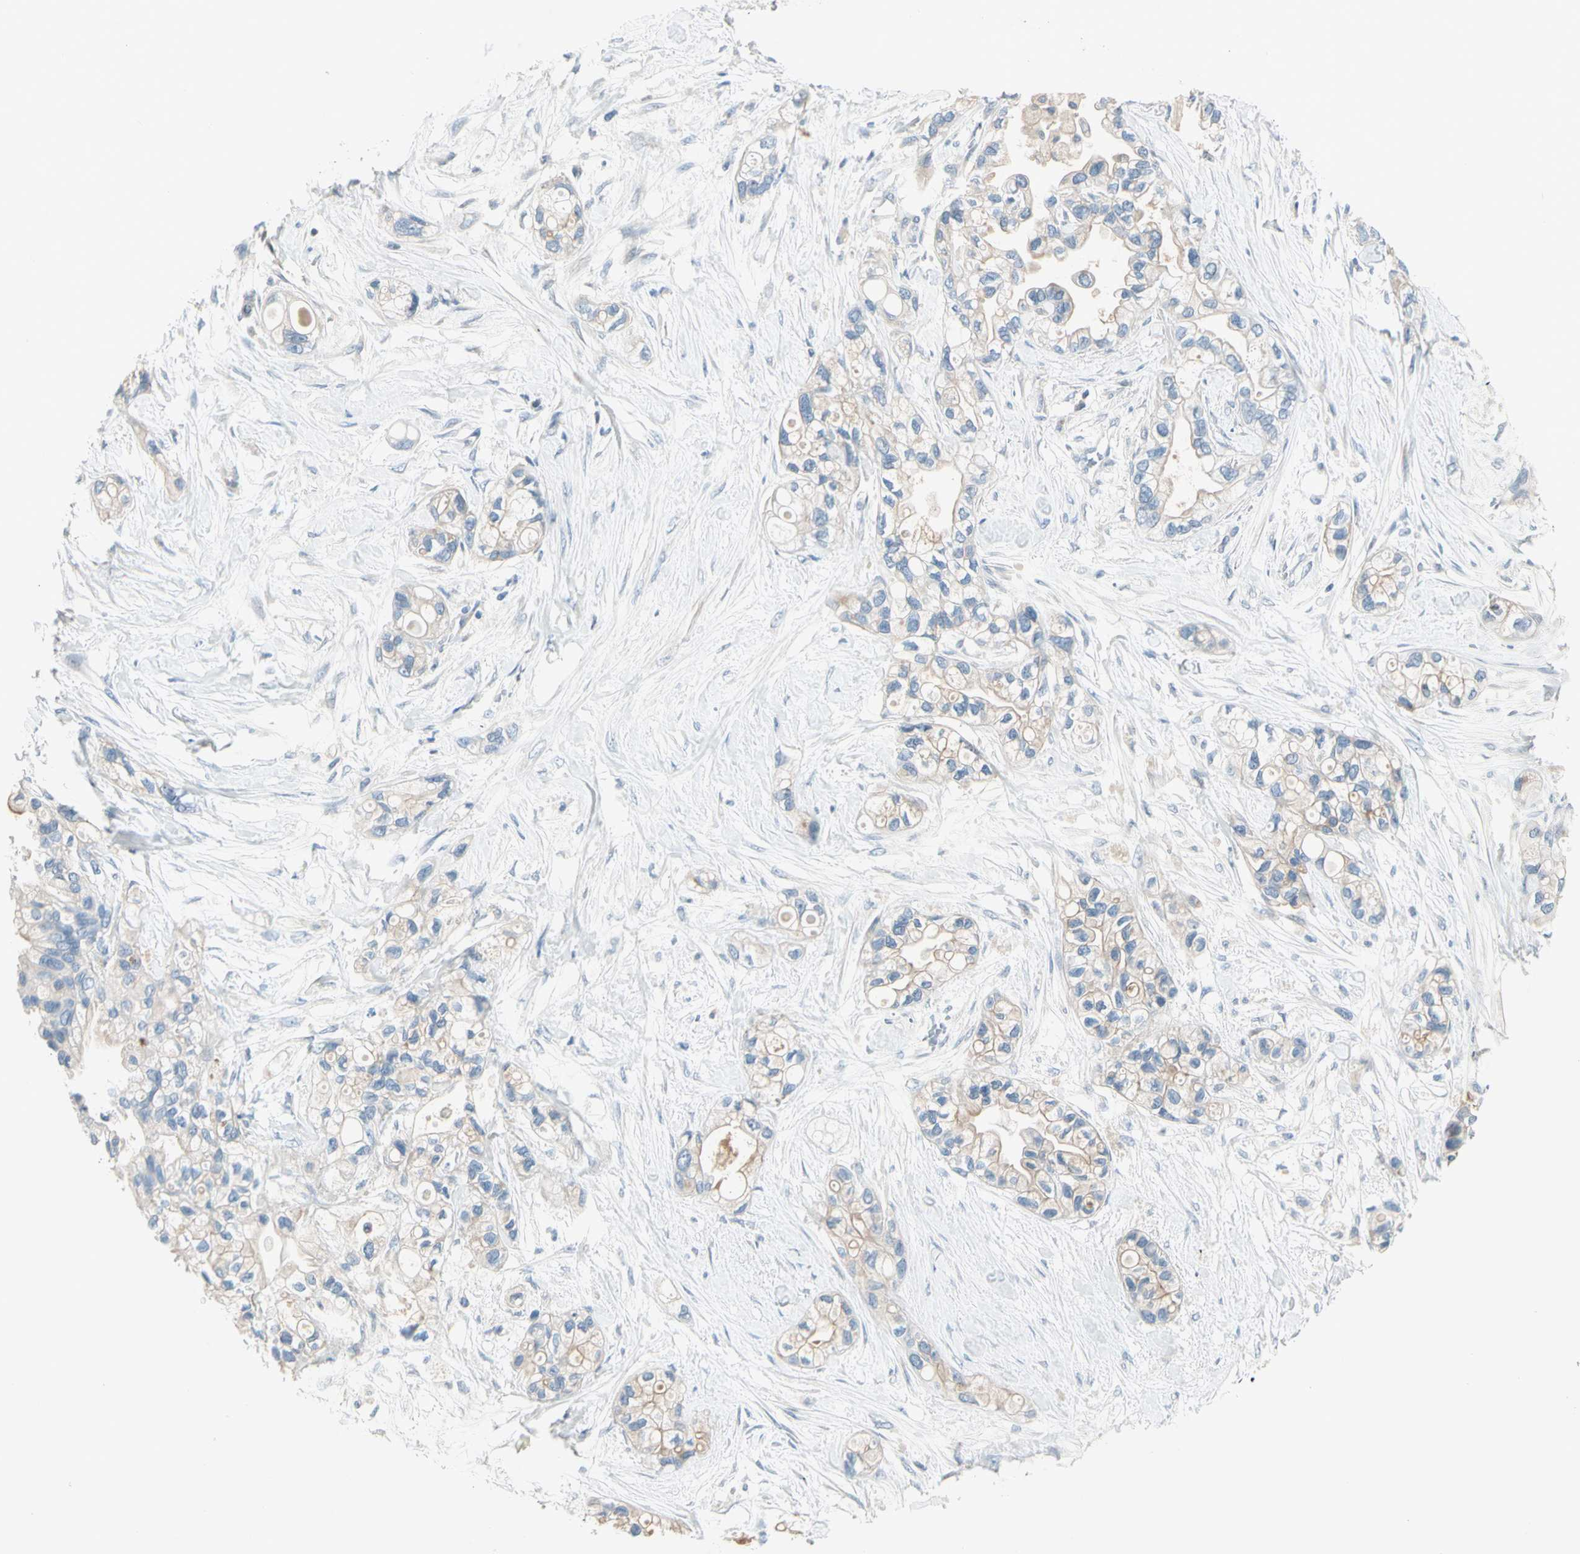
{"staining": {"intensity": "negative", "quantity": "none", "location": "none"}, "tissue": "pancreatic cancer", "cell_type": "Tumor cells", "image_type": "cancer", "snomed": [{"axis": "morphology", "description": "Adenocarcinoma, NOS"}, {"axis": "topography", "description": "Pancreas"}], "caption": "Human pancreatic cancer stained for a protein using immunohistochemistry shows no expression in tumor cells.", "gene": "CYP2E1", "patient": {"sex": "female", "age": 77}}